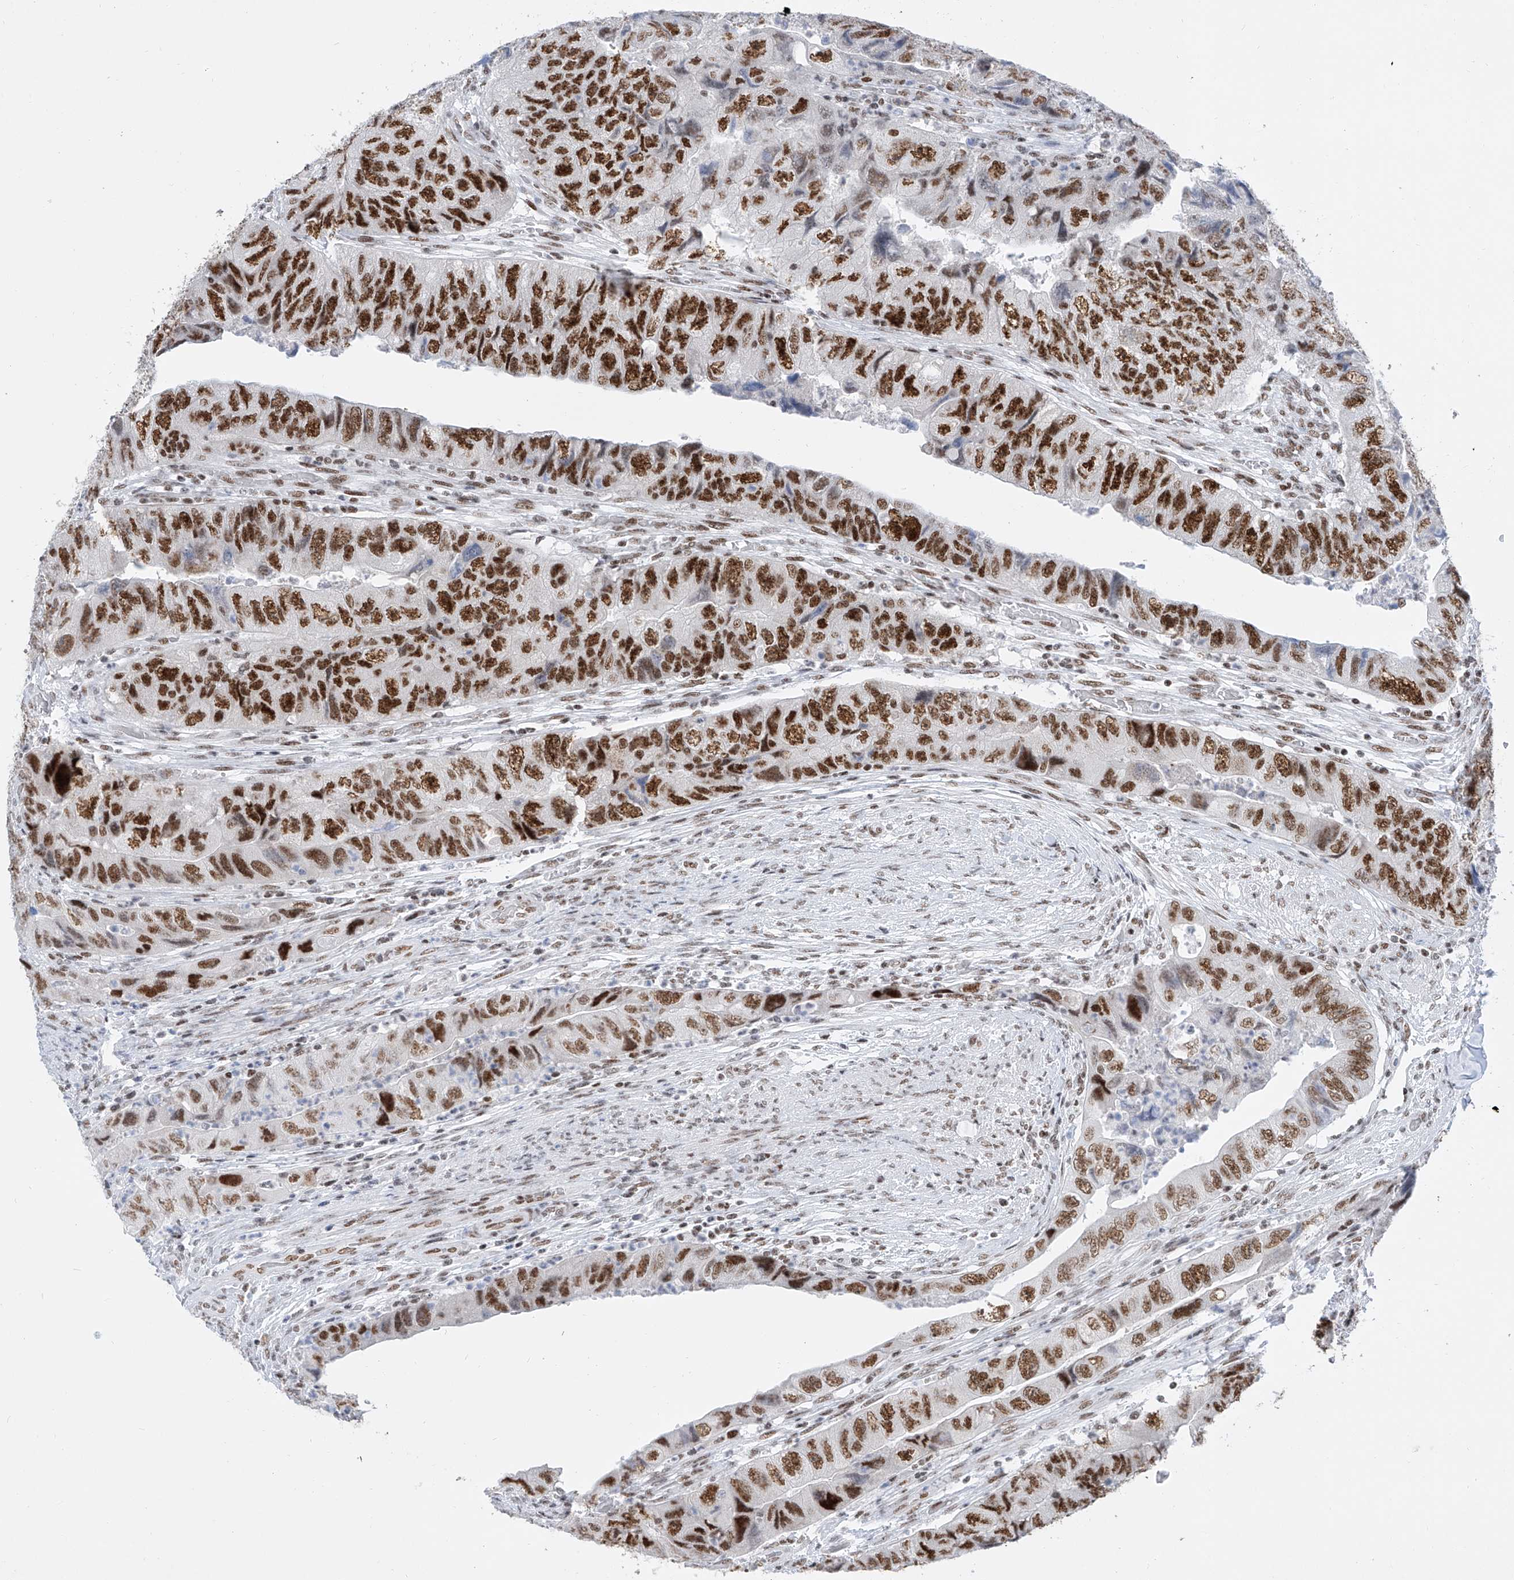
{"staining": {"intensity": "strong", "quantity": ">75%", "location": "nuclear"}, "tissue": "colorectal cancer", "cell_type": "Tumor cells", "image_type": "cancer", "snomed": [{"axis": "morphology", "description": "Adenocarcinoma, NOS"}, {"axis": "topography", "description": "Rectum"}], "caption": "Tumor cells demonstrate strong nuclear expression in approximately >75% of cells in colorectal cancer (adenocarcinoma). (DAB (3,3'-diaminobenzidine) IHC, brown staining for protein, blue staining for nuclei).", "gene": "TAF4", "patient": {"sex": "male", "age": 63}}